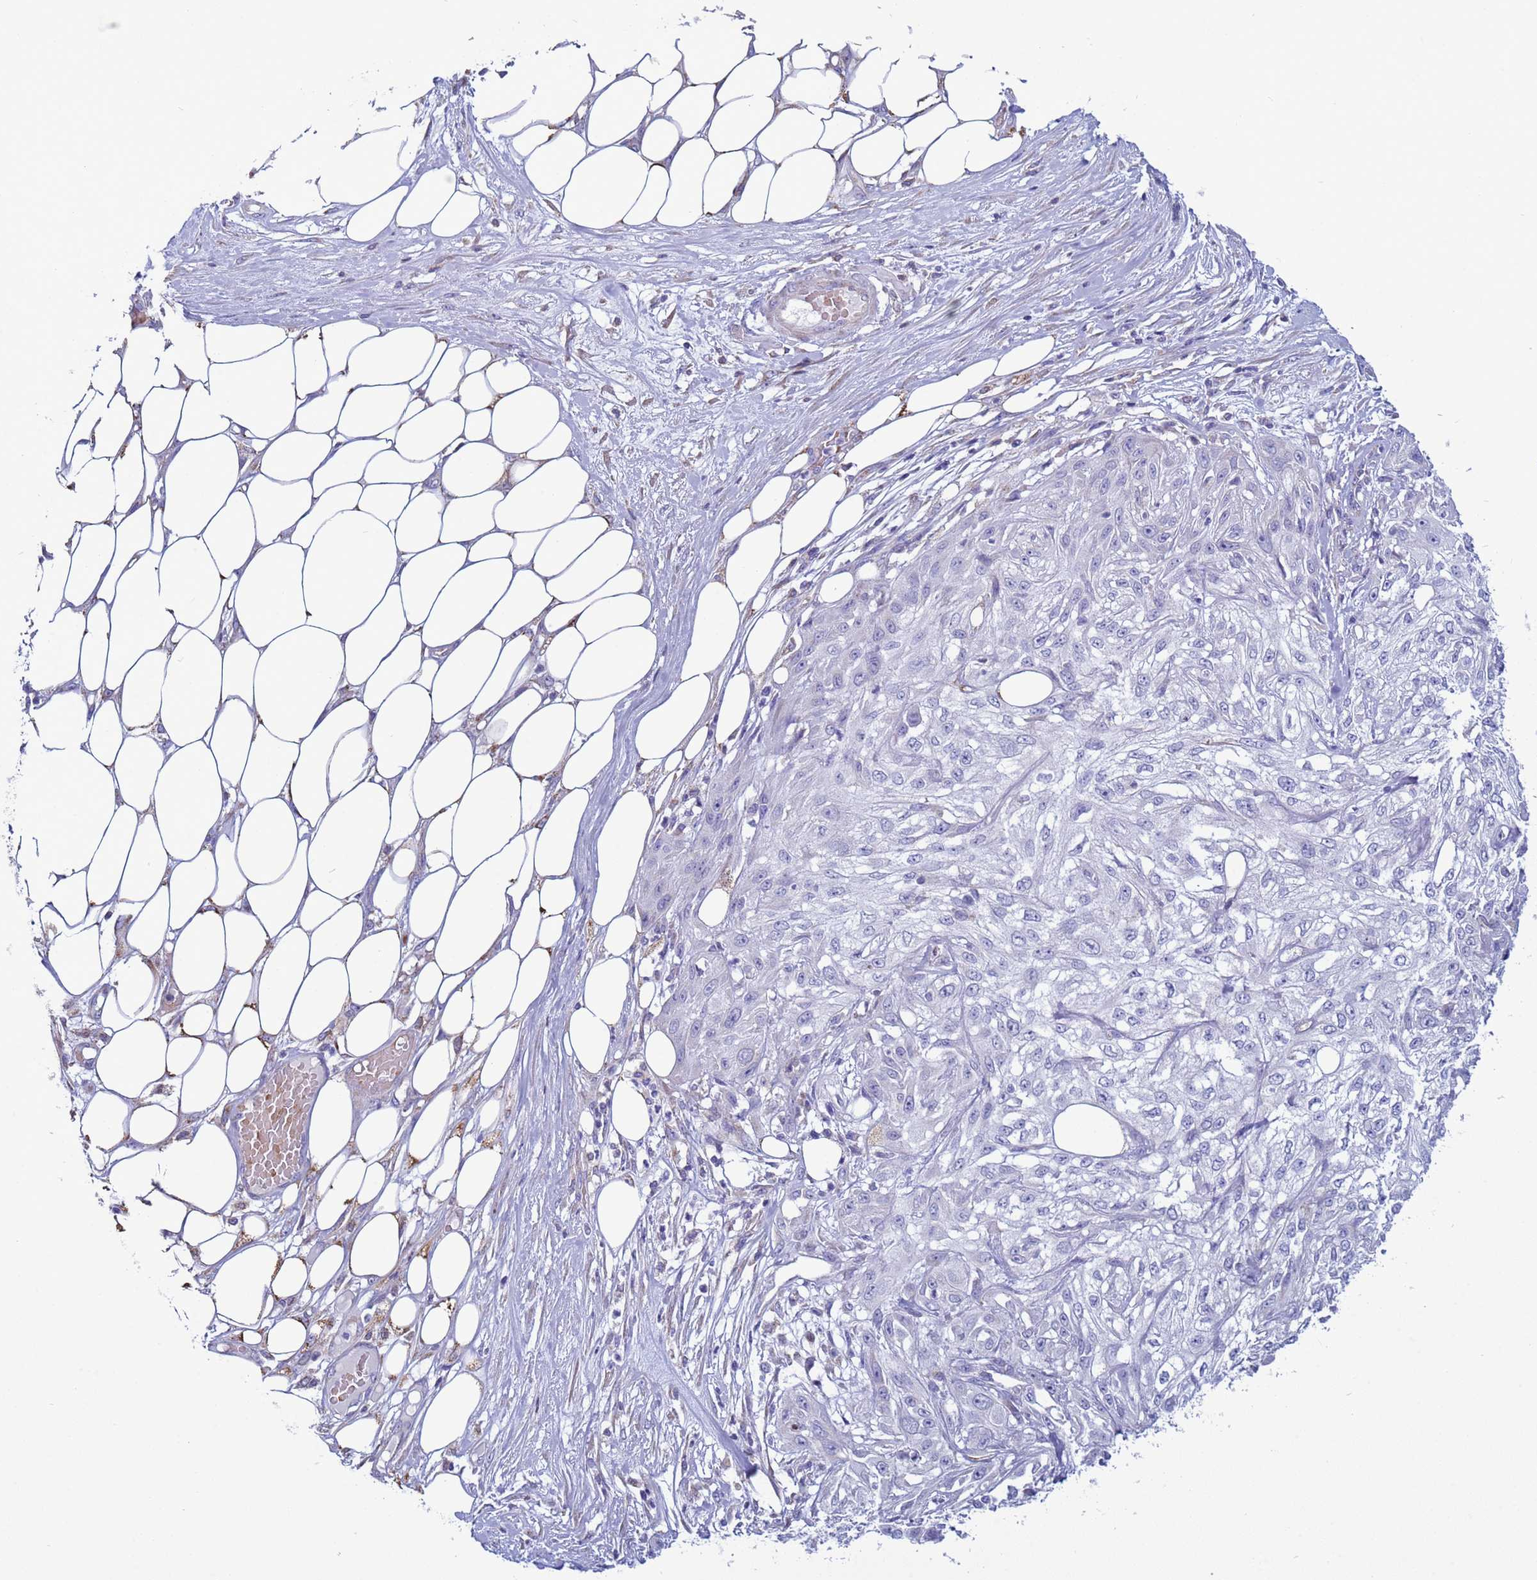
{"staining": {"intensity": "negative", "quantity": "none", "location": "none"}, "tissue": "skin cancer", "cell_type": "Tumor cells", "image_type": "cancer", "snomed": [{"axis": "morphology", "description": "Squamous cell carcinoma, NOS"}, {"axis": "morphology", "description": "Squamous cell carcinoma, metastatic, NOS"}, {"axis": "topography", "description": "Skin"}, {"axis": "topography", "description": "Lymph node"}], "caption": "DAB immunohistochemical staining of metastatic squamous cell carcinoma (skin) reveals no significant positivity in tumor cells.", "gene": "ABHD17B", "patient": {"sex": "male", "age": 75}}